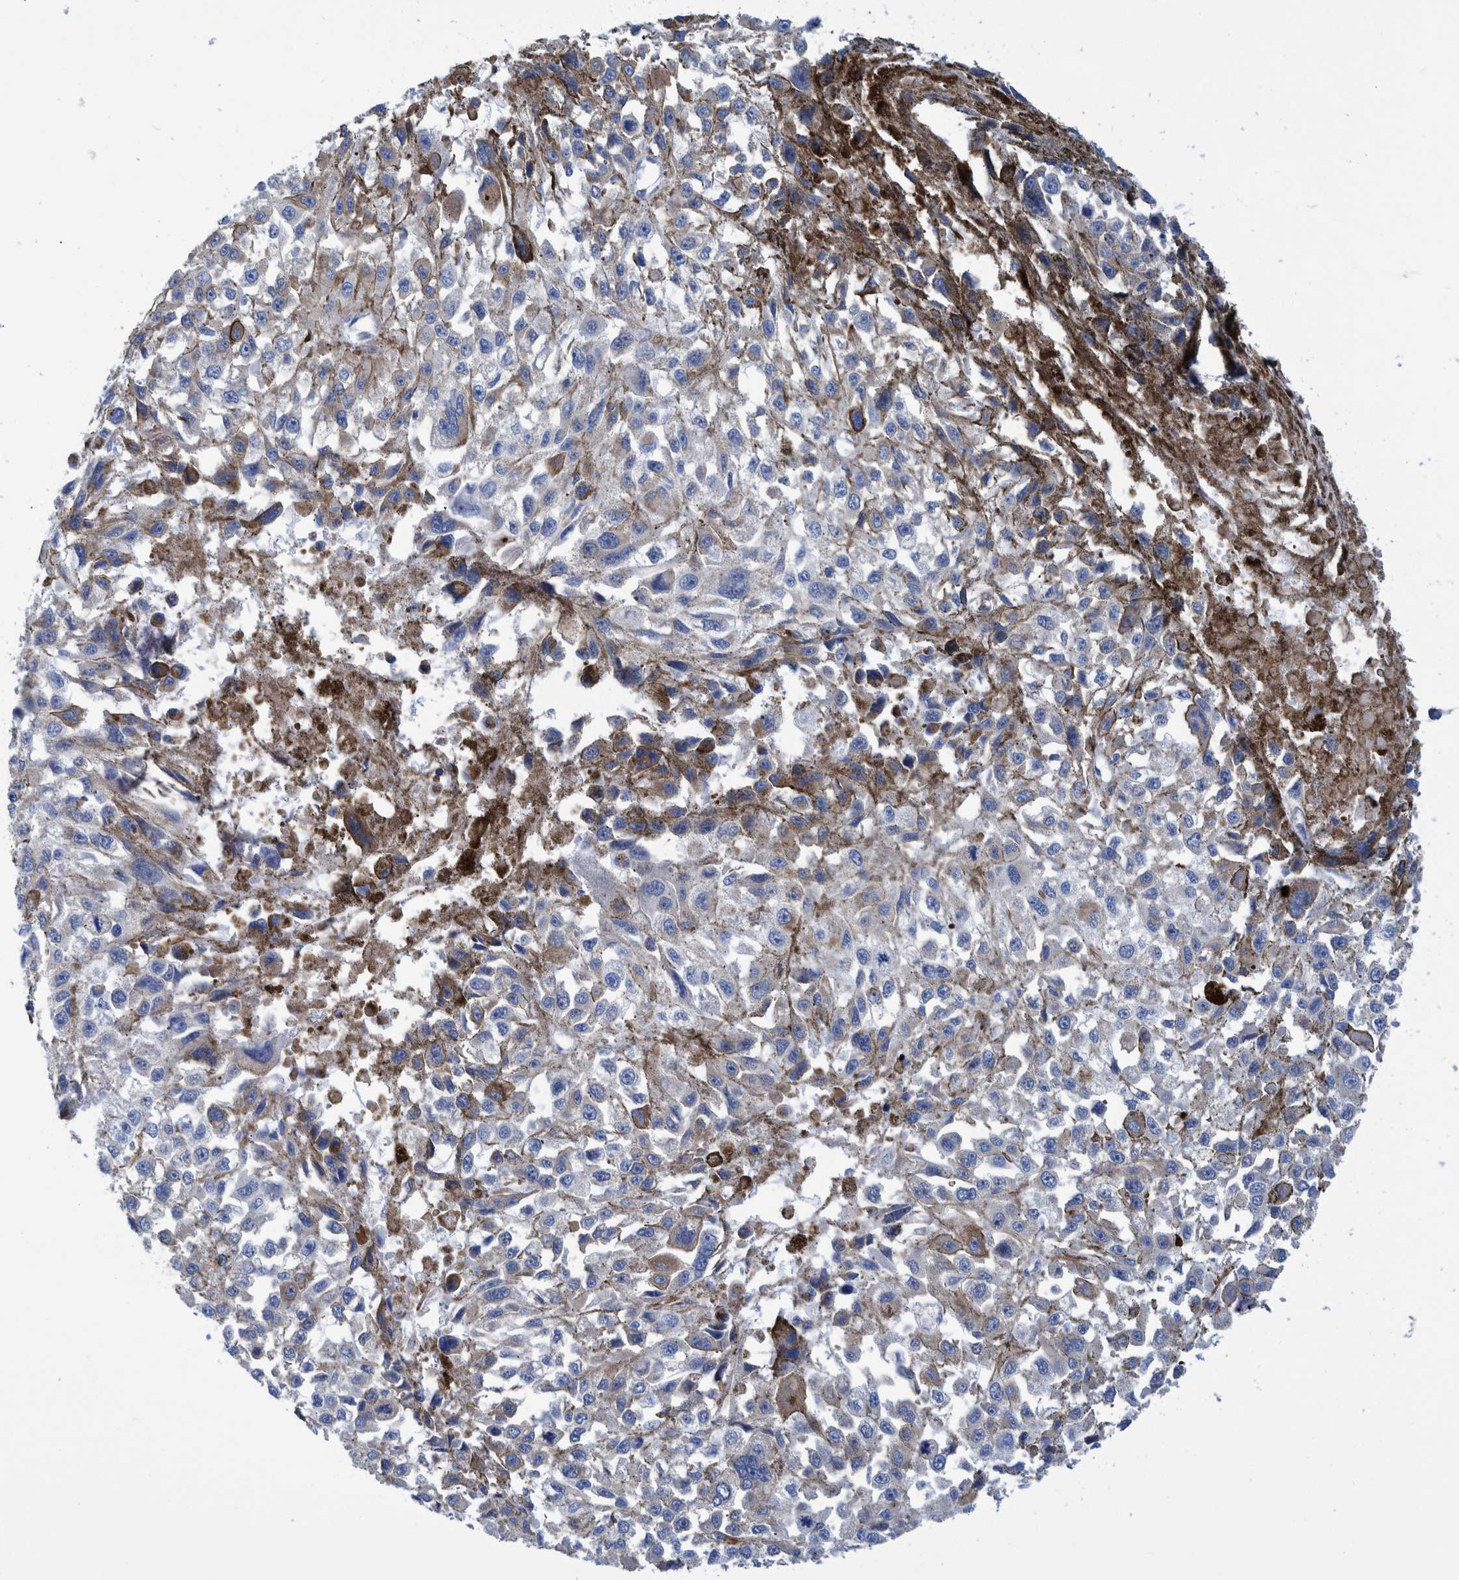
{"staining": {"intensity": "negative", "quantity": "none", "location": "none"}, "tissue": "melanoma", "cell_type": "Tumor cells", "image_type": "cancer", "snomed": [{"axis": "morphology", "description": "Malignant melanoma, Metastatic site"}, {"axis": "topography", "description": "Lymph node"}], "caption": "DAB (3,3'-diaminobenzidine) immunohistochemical staining of malignant melanoma (metastatic site) exhibits no significant positivity in tumor cells.", "gene": "BZW2", "patient": {"sex": "male", "age": 59}}